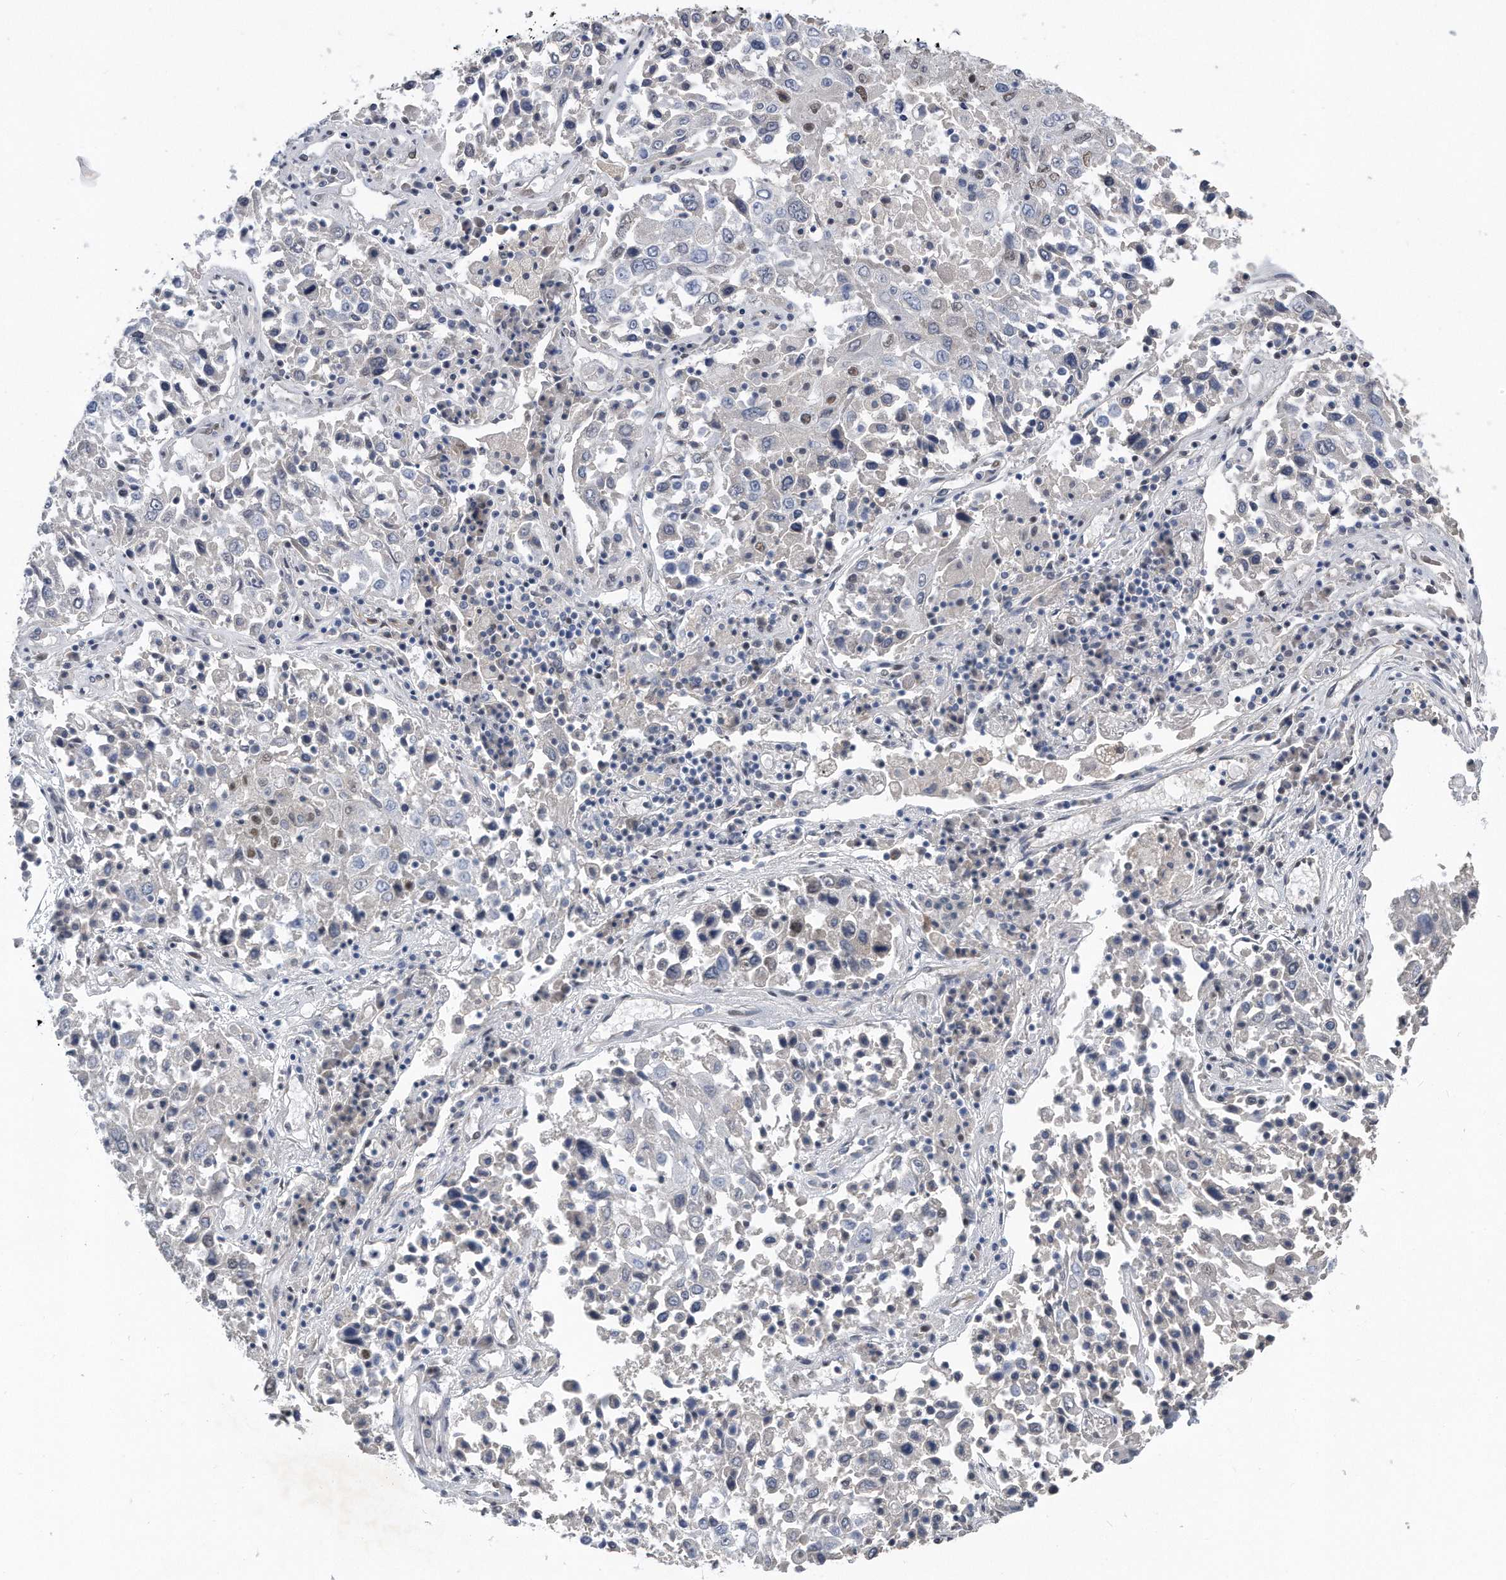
{"staining": {"intensity": "moderate", "quantity": "<25%", "location": "nuclear"}, "tissue": "lung cancer", "cell_type": "Tumor cells", "image_type": "cancer", "snomed": [{"axis": "morphology", "description": "Squamous cell carcinoma, NOS"}, {"axis": "topography", "description": "Lung"}], "caption": "High-power microscopy captured an immunohistochemistry (IHC) histopathology image of squamous cell carcinoma (lung), revealing moderate nuclear staining in about <25% of tumor cells.", "gene": "TP53INP1", "patient": {"sex": "male", "age": 65}}